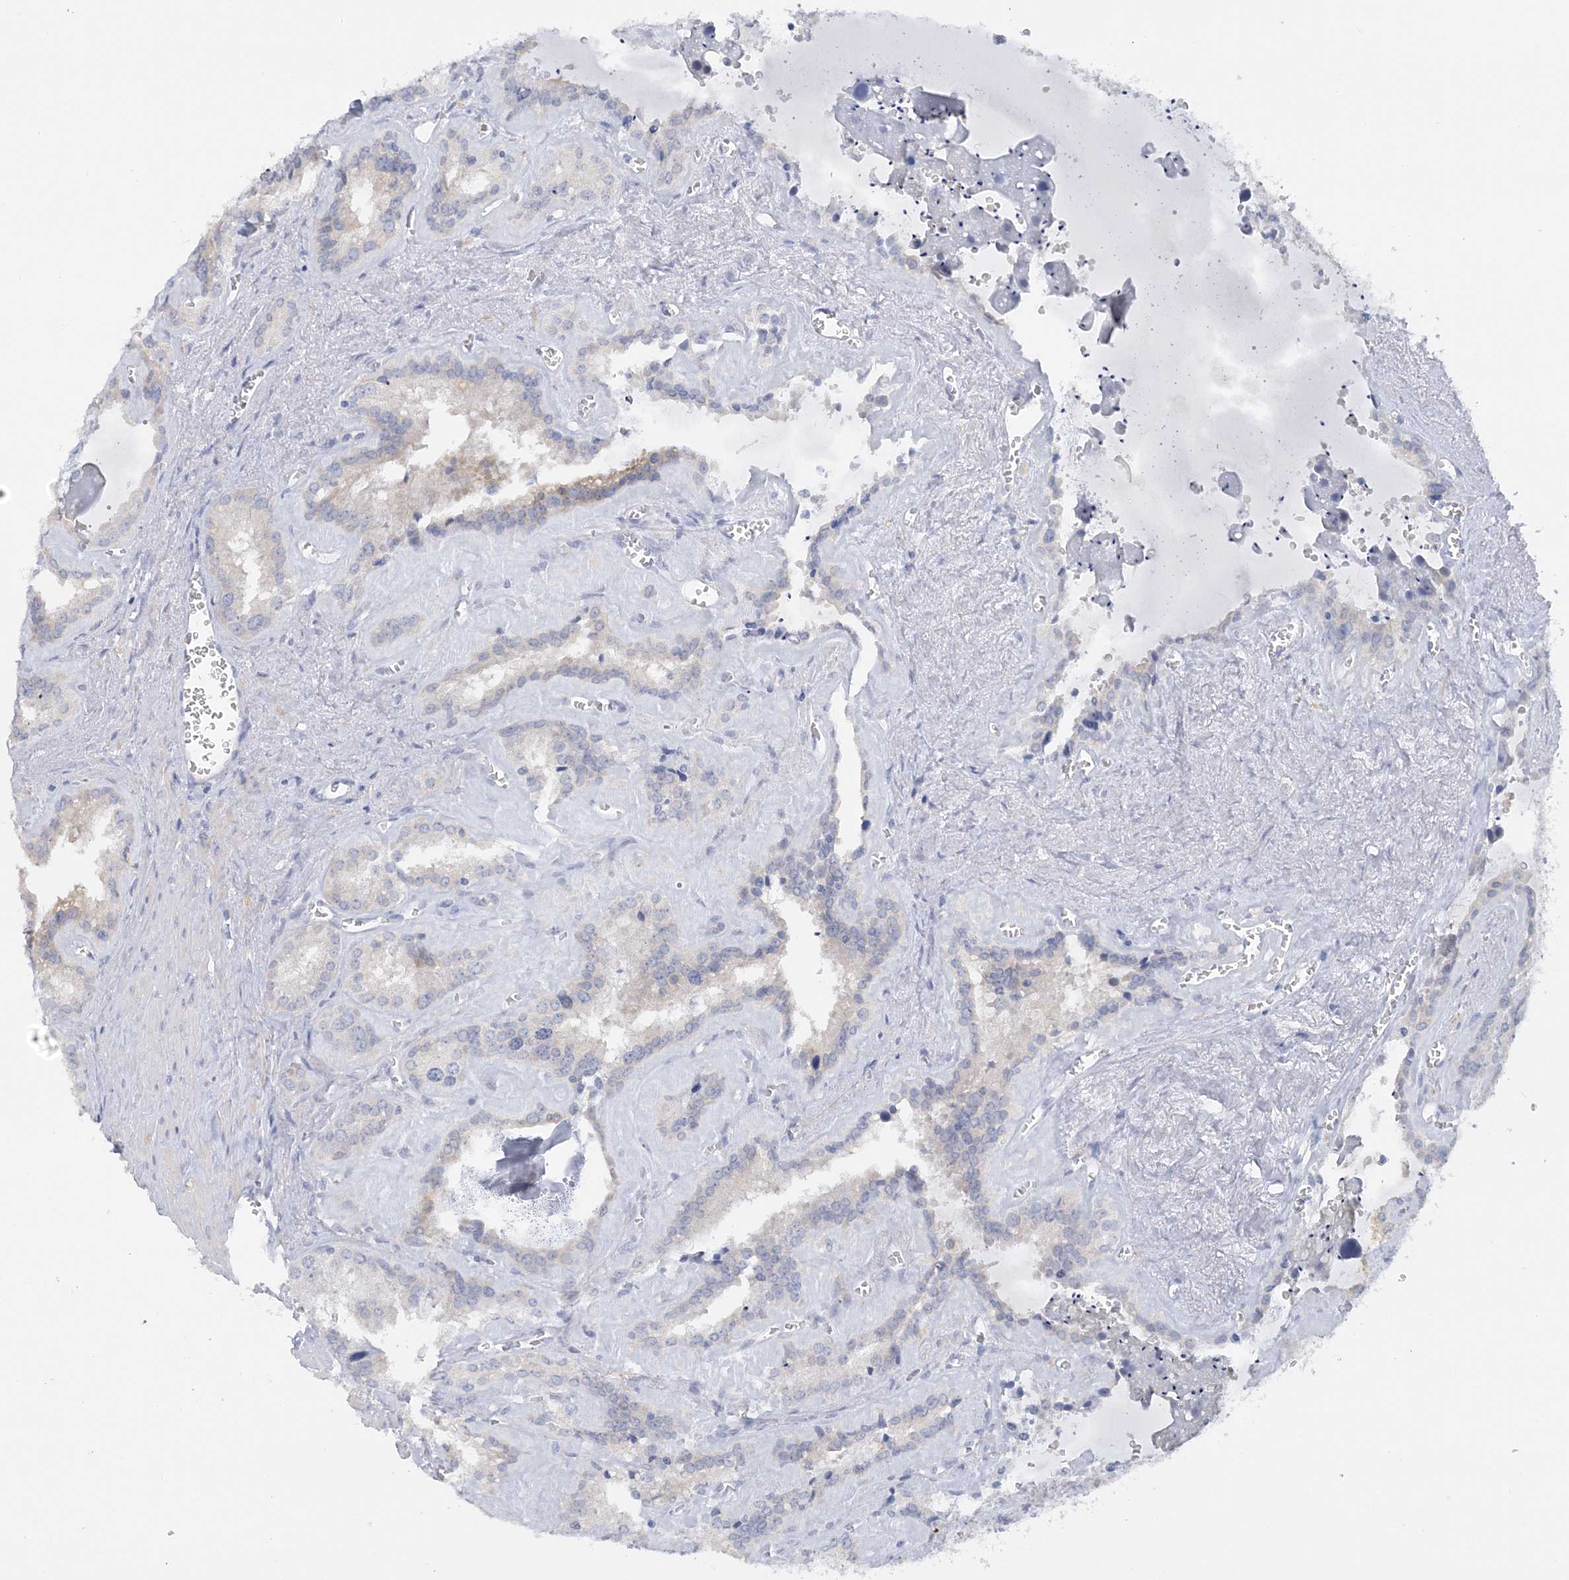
{"staining": {"intensity": "negative", "quantity": "none", "location": "none"}, "tissue": "seminal vesicle", "cell_type": "Glandular cells", "image_type": "normal", "snomed": [{"axis": "morphology", "description": "Normal tissue, NOS"}, {"axis": "topography", "description": "Prostate"}, {"axis": "topography", "description": "Seminal veicle"}], "caption": "Glandular cells are negative for protein expression in benign human seminal vesicle. Nuclei are stained in blue.", "gene": "ENSG00000288637", "patient": {"sex": "male", "age": 59}}